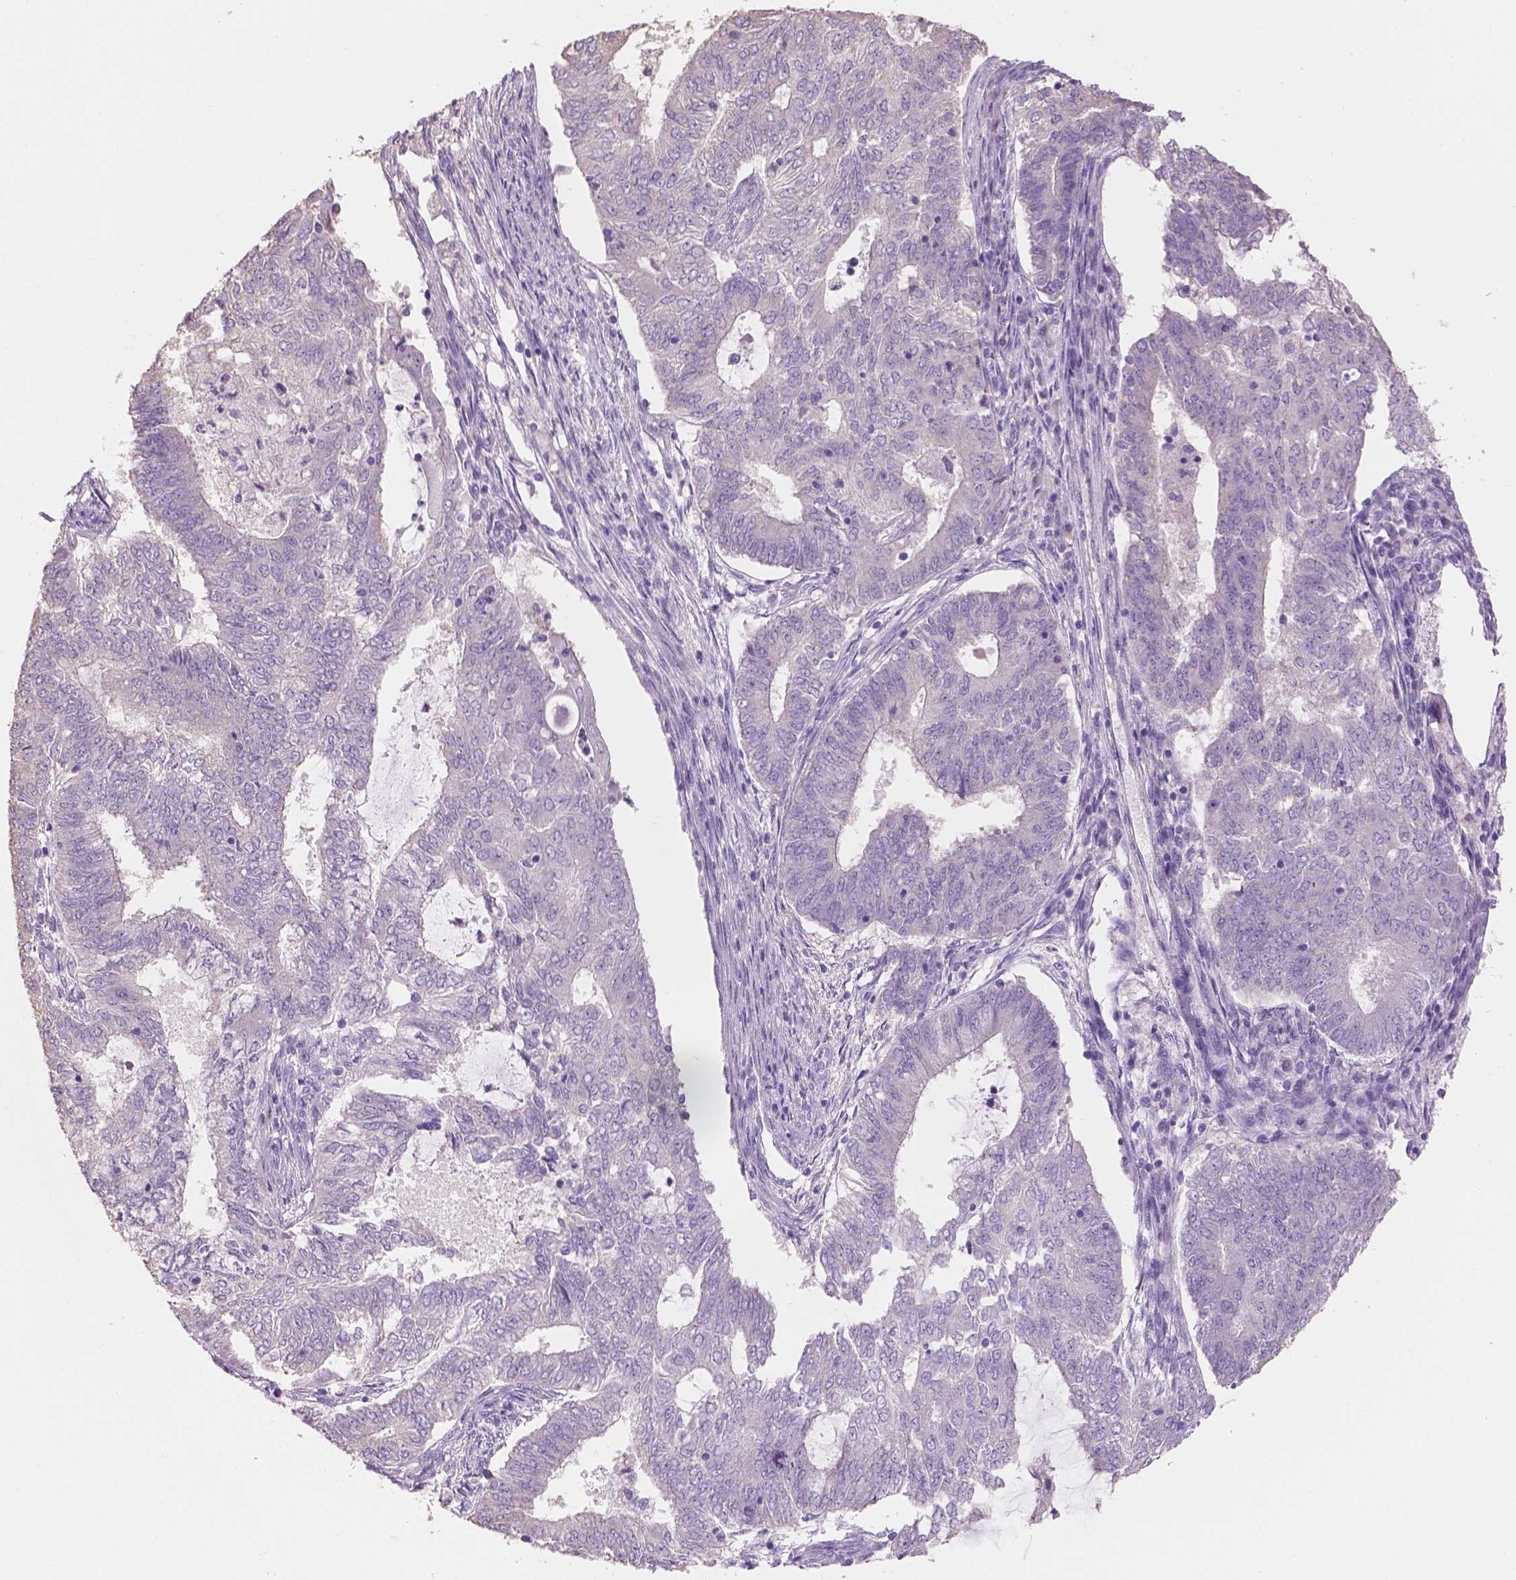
{"staining": {"intensity": "negative", "quantity": "none", "location": "none"}, "tissue": "endometrial cancer", "cell_type": "Tumor cells", "image_type": "cancer", "snomed": [{"axis": "morphology", "description": "Adenocarcinoma, NOS"}, {"axis": "topography", "description": "Endometrium"}], "caption": "Micrograph shows no protein expression in tumor cells of endometrial cancer (adenocarcinoma) tissue.", "gene": "SBSN", "patient": {"sex": "female", "age": 62}}